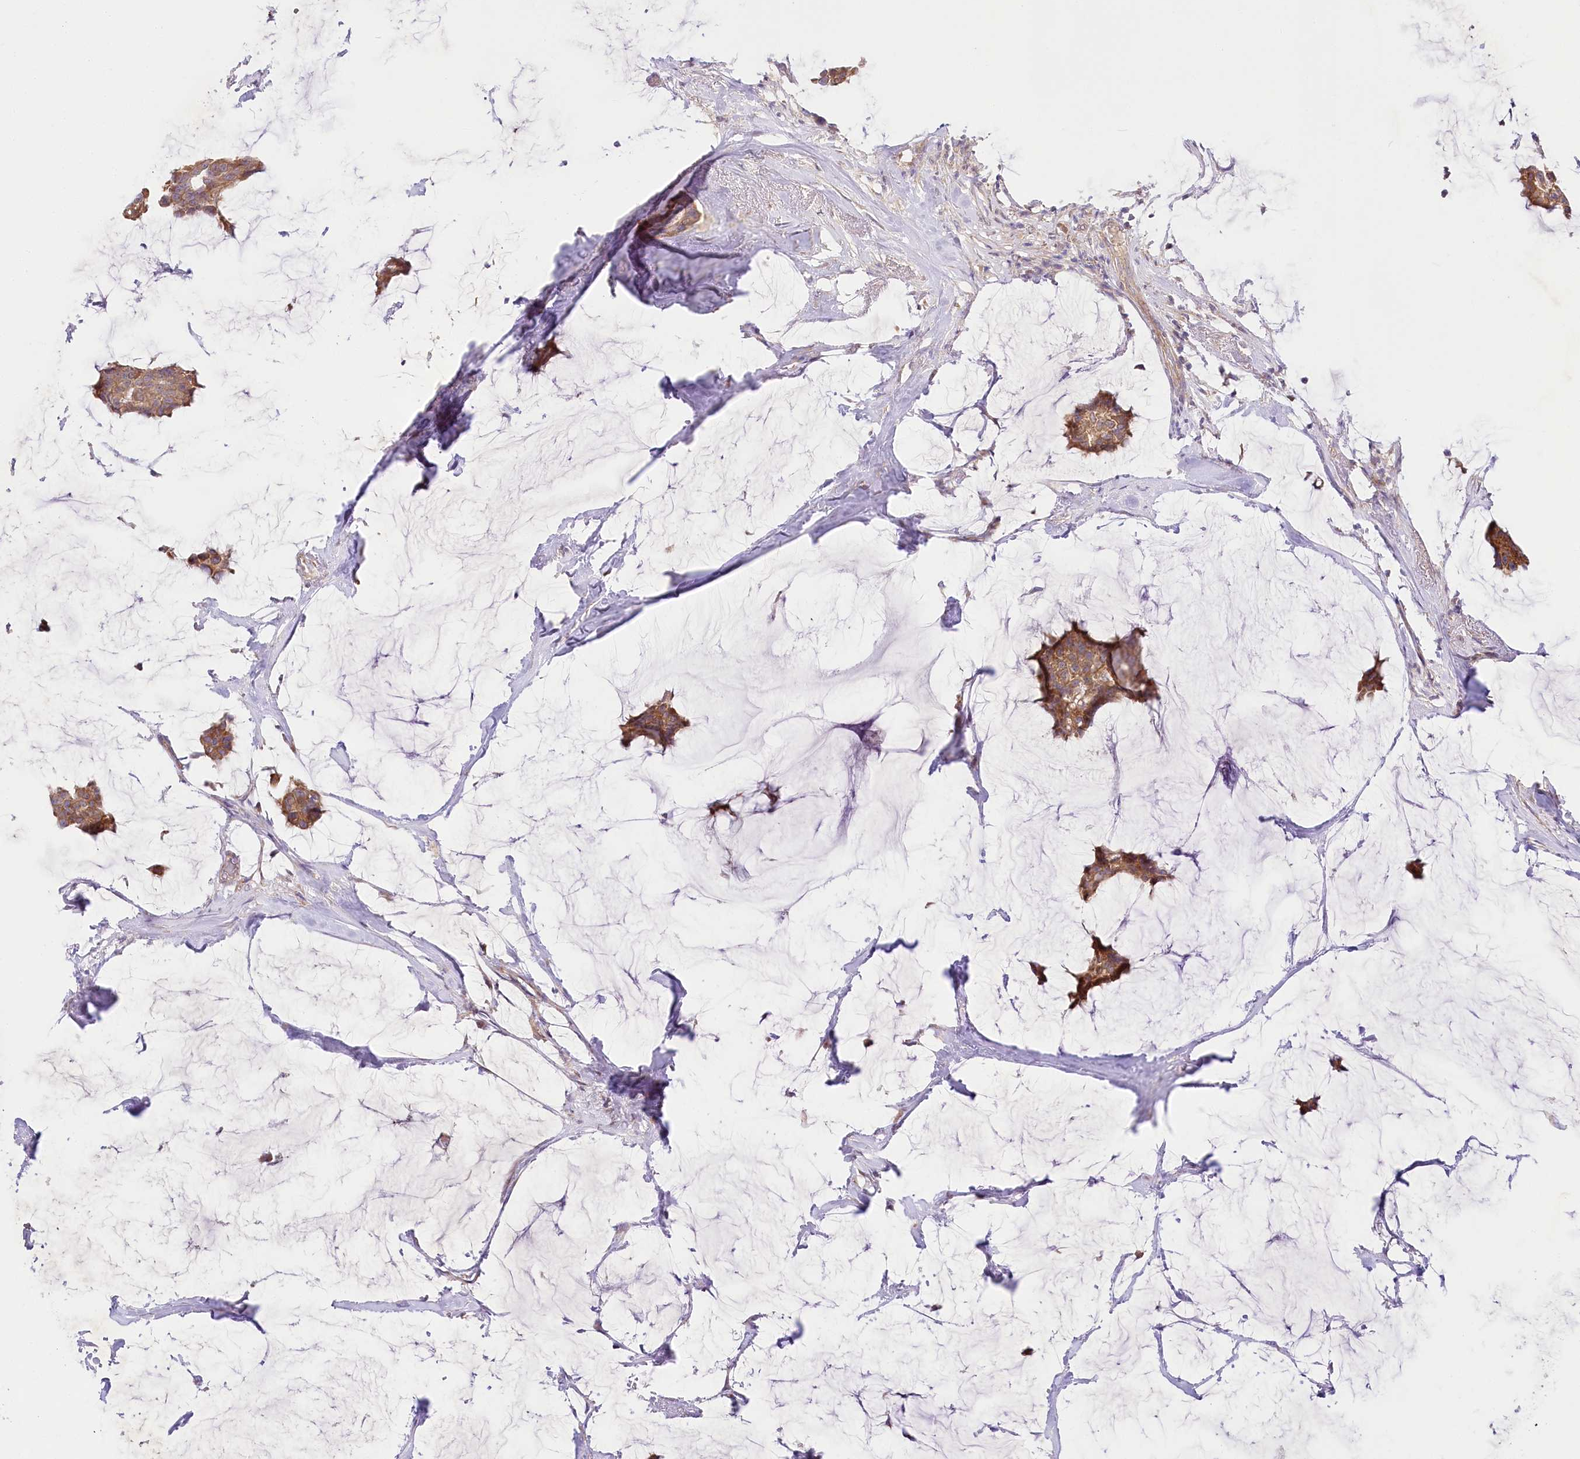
{"staining": {"intensity": "moderate", "quantity": ">75%", "location": "cytoplasmic/membranous"}, "tissue": "breast cancer", "cell_type": "Tumor cells", "image_type": "cancer", "snomed": [{"axis": "morphology", "description": "Duct carcinoma"}, {"axis": "topography", "description": "Breast"}], "caption": "The immunohistochemical stain shows moderate cytoplasmic/membranous positivity in tumor cells of breast cancer tissue.", "gene": "PYROXD1", "patient": {"sex": "female", "age": 93}}